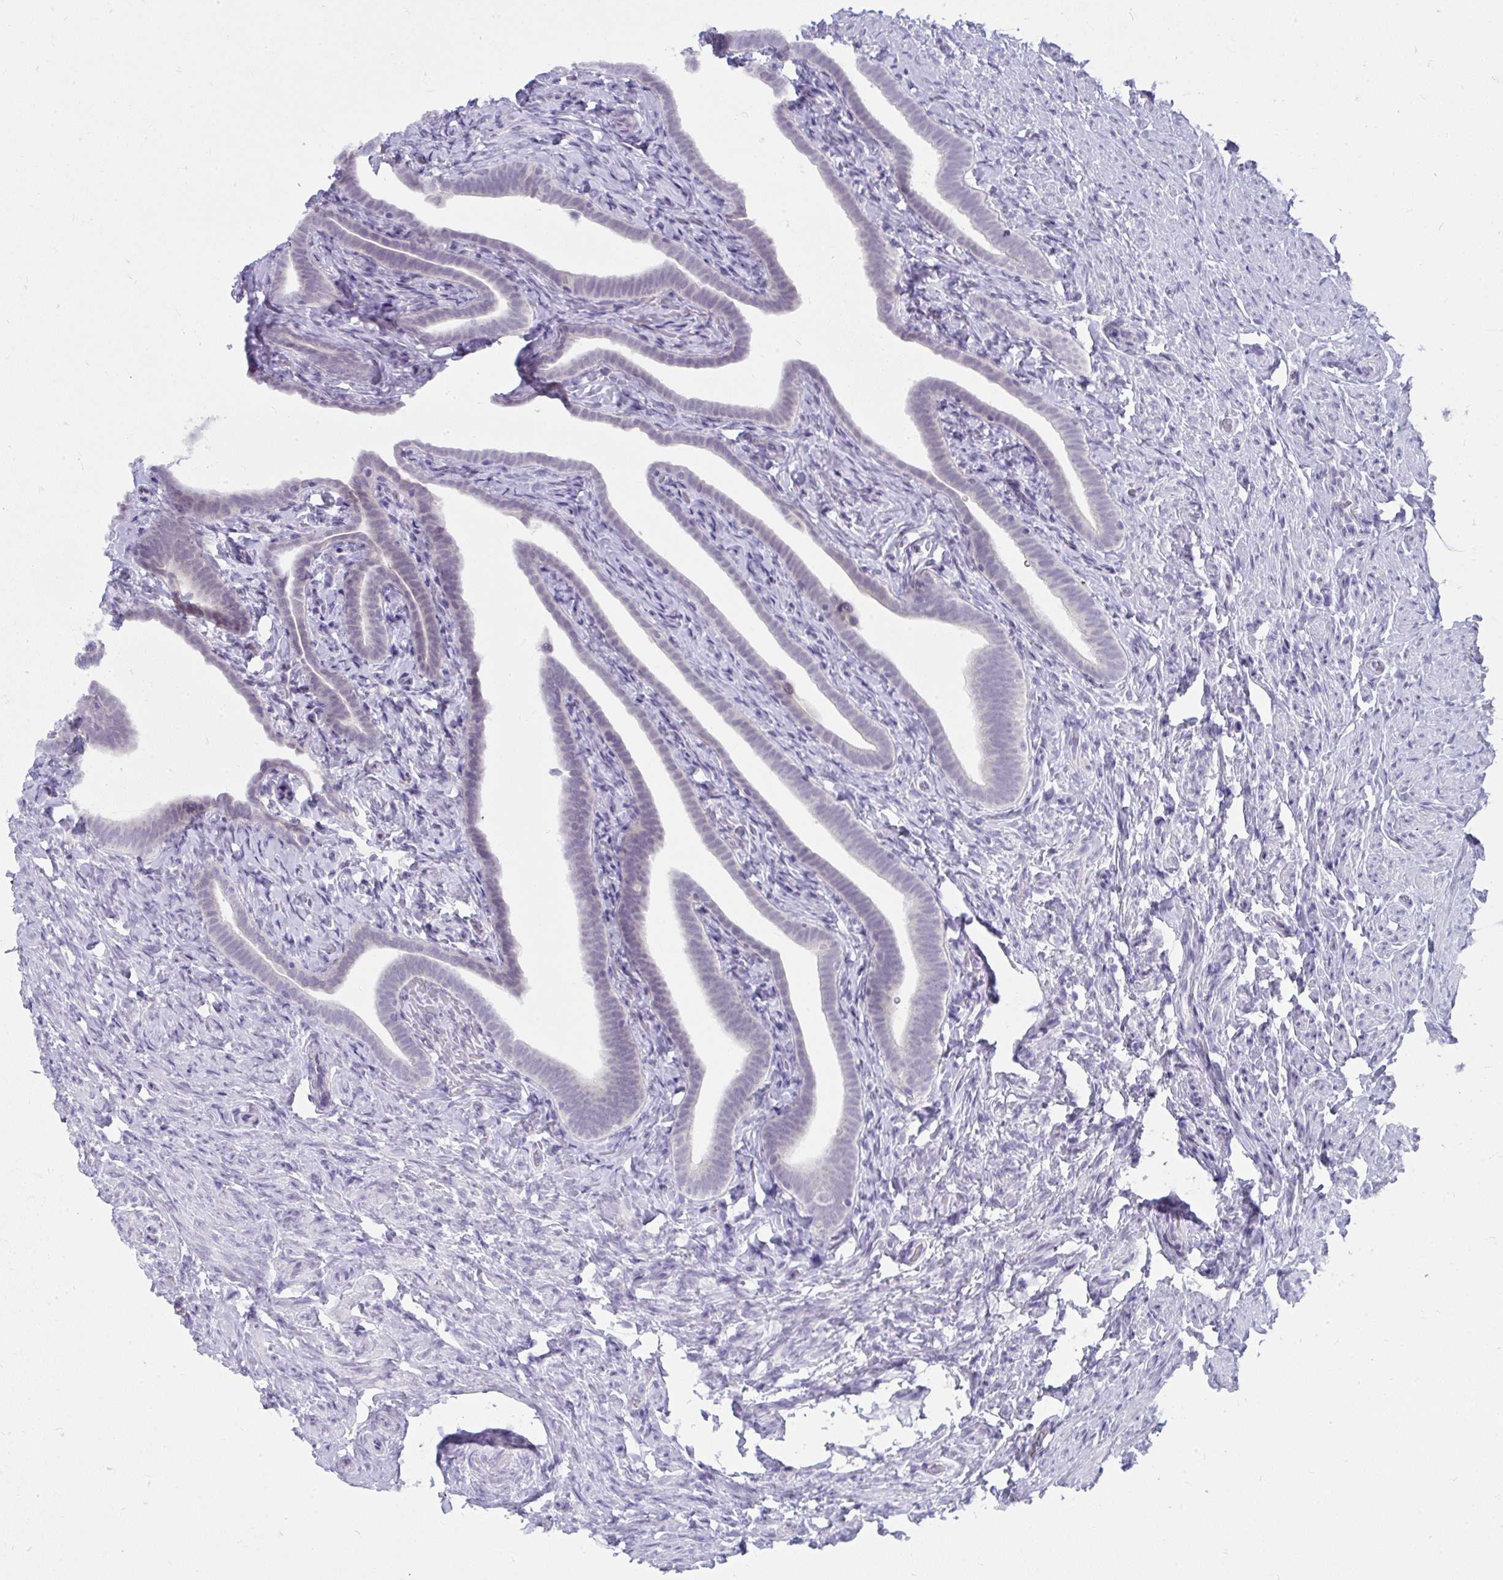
{"staining": {"intensity": "negative", "quantity": "none", "location": "none"}, "tissue": "fallopian tube", "cell_type": "Glandular cells", "image_type": "normal", "snomed": [{"axis": "morphology", "description": "Normal tissue, NOS"}, {"axis": "topography", "description": "Fallopian tube"}], "caption": "DAB immunohistochemical staining of benign fallopian tube shows no significant positivity in glandular cells. Nuclei are stained in blue.", "gene": "UGT3A2", "patient": {"sex": "female", "age": 69}}